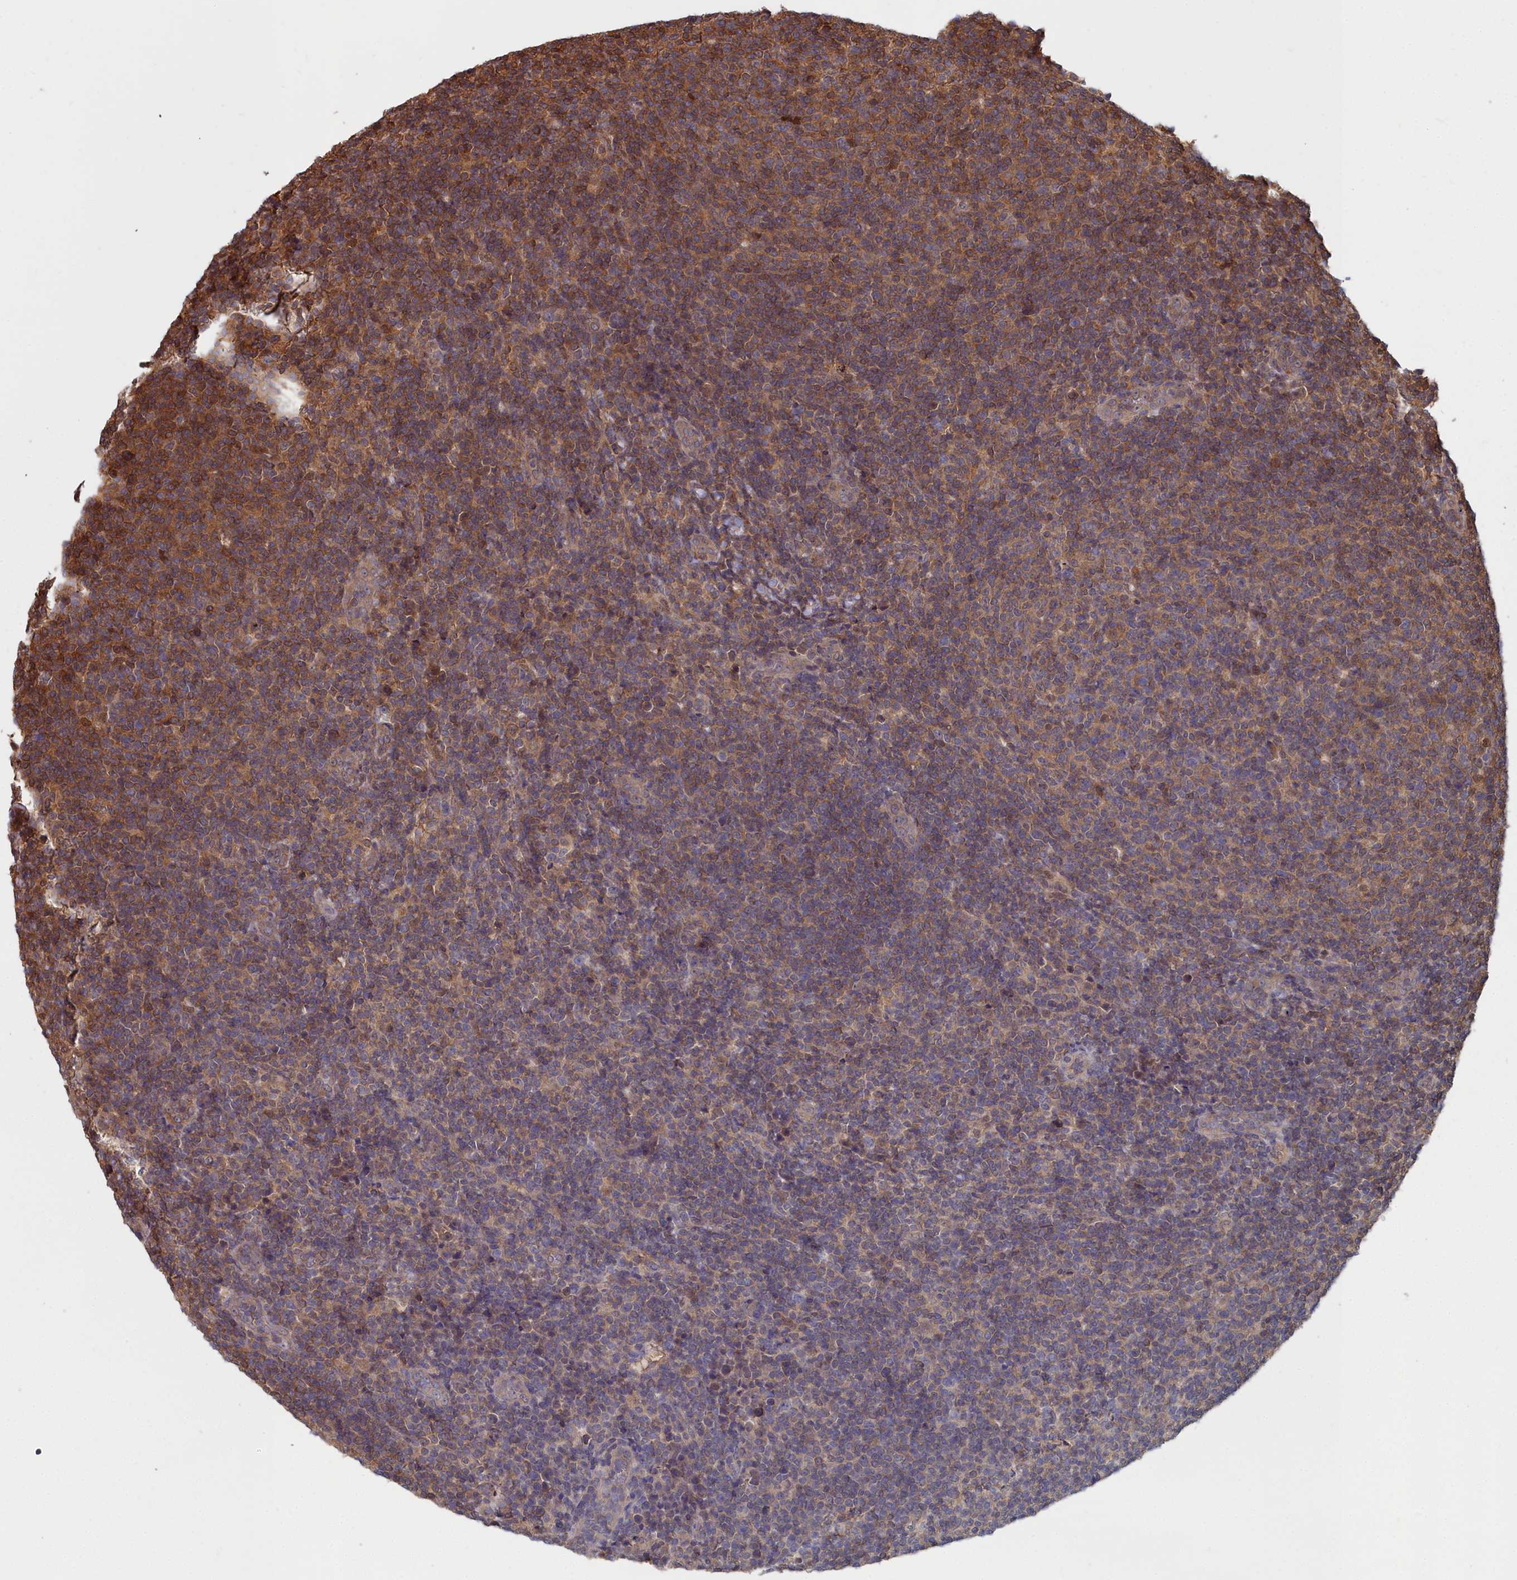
{"staining": {"intensity": "moderate", "quantity": ">75%", "location": "cytoplasmic/membranous"}, "tissue": "lymphoma", "cell_type": "Tumor cells", "image_type": "cancer", "snomed": [{"axis": "morphology", "description": "Malignant lymphoma, non-Hodgkin's type, Low grade"}, {"axis": "topography", "description": "Lymph node"}], "caption": "Immunohistochemical staining of human lymphoma displays moderate cytoplasmic/membranous protein staining in approximately >75% of tumor cells.", "gene": "GFRA2", "patient": {"sex": "male", "age": 66}}